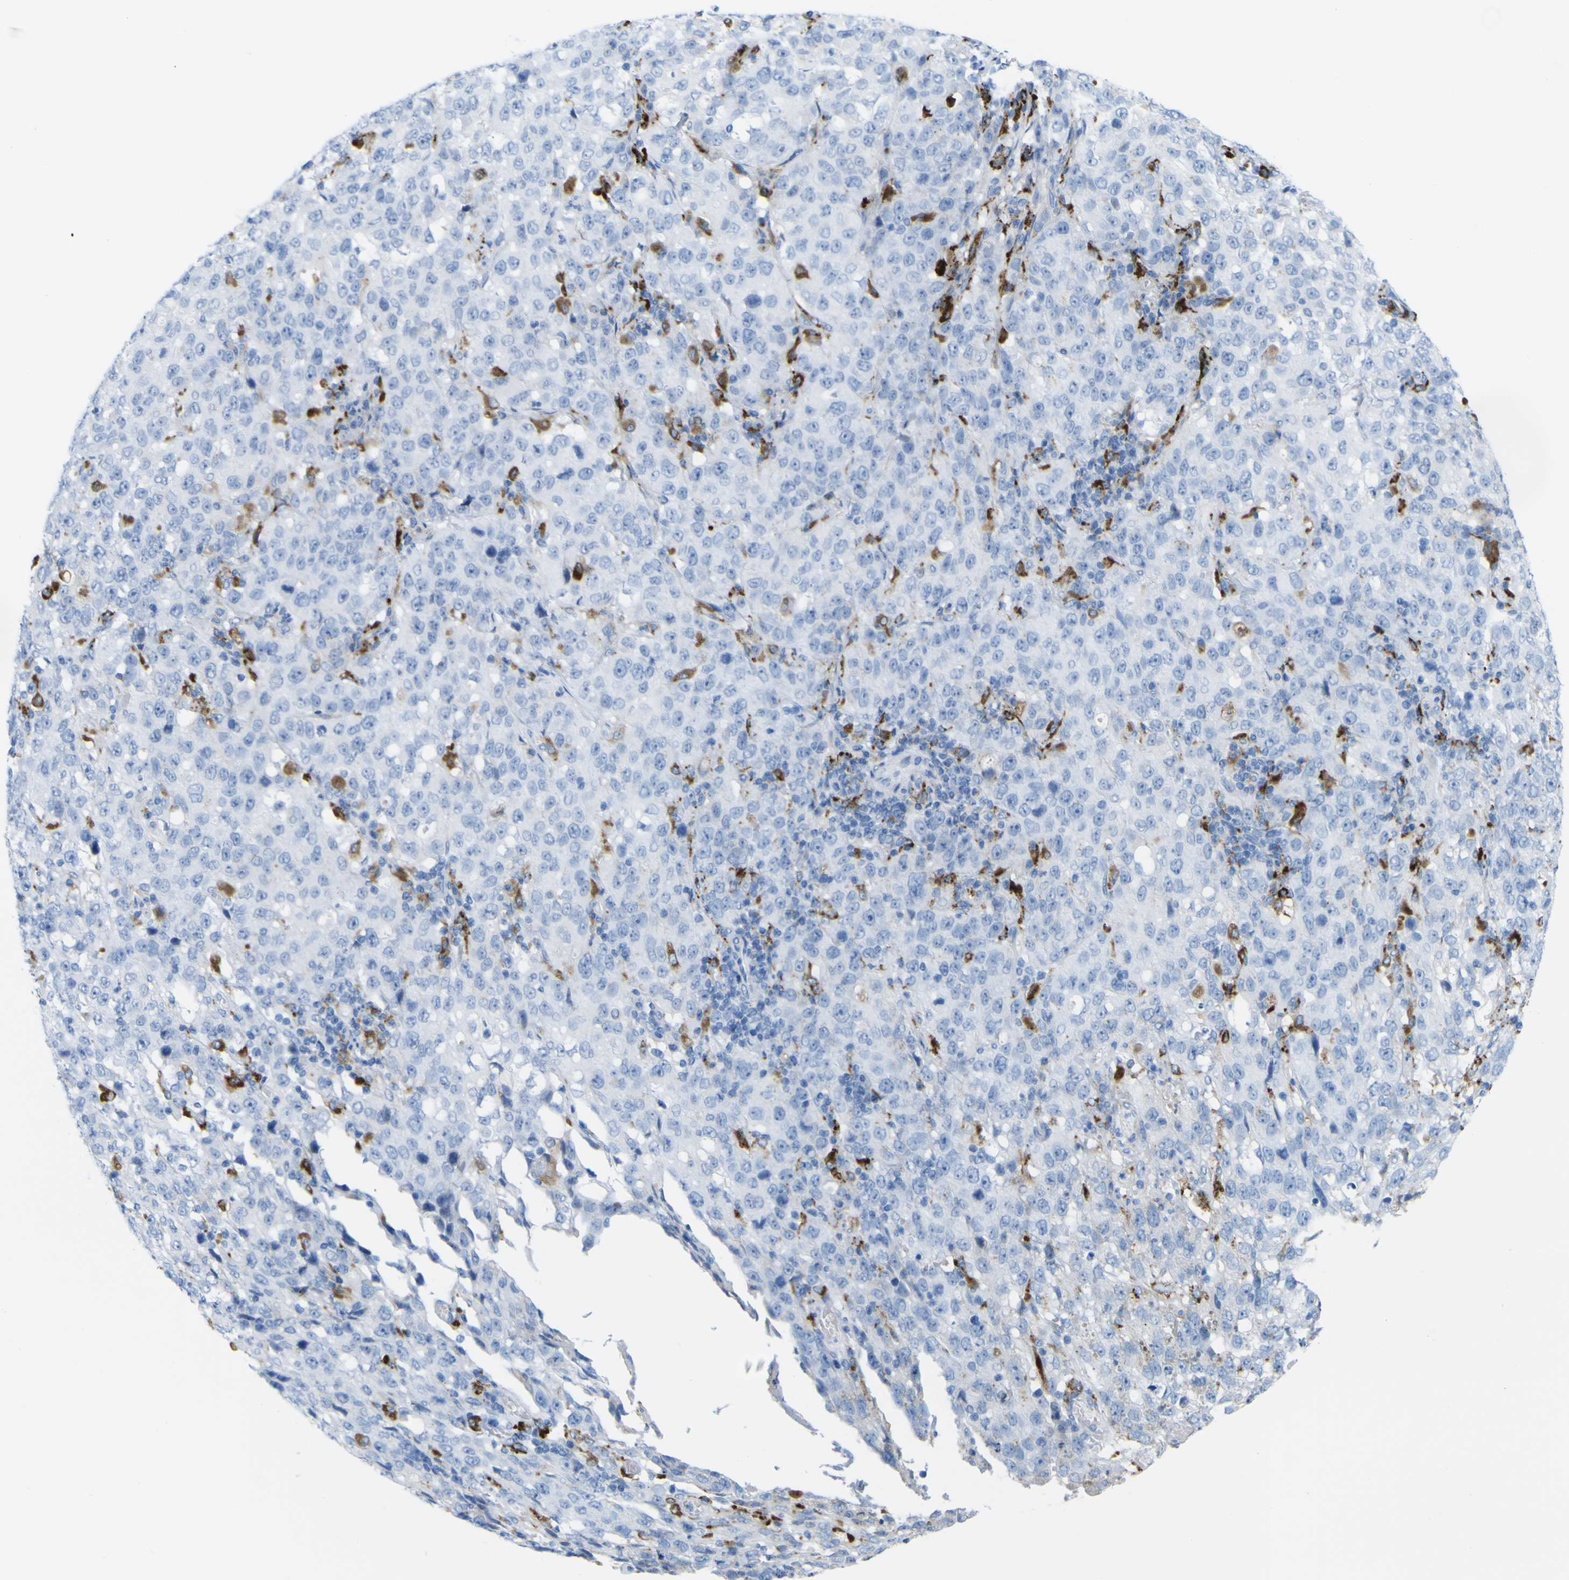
{"staining": {"intensity": "negative", "quantity": "none", "location": "none"}, "tissue": "stomach cancer", "cell_type": "Tumor cells", "image_type": "cancer", "snomed": [{"axis": "morphology", "description": "Normal tissue, NOS"}, {"axis": "morphology", "description": "Adenocarcinoma, NOS"}, {"axis": "topography", "description": "Stomach"}], "caption": "Tumor cells are negative for protein expression in human stomach cancer (adenocarcinoma).", "gene": "PLD3", "patient": {"sex": "male", "age": 48}}